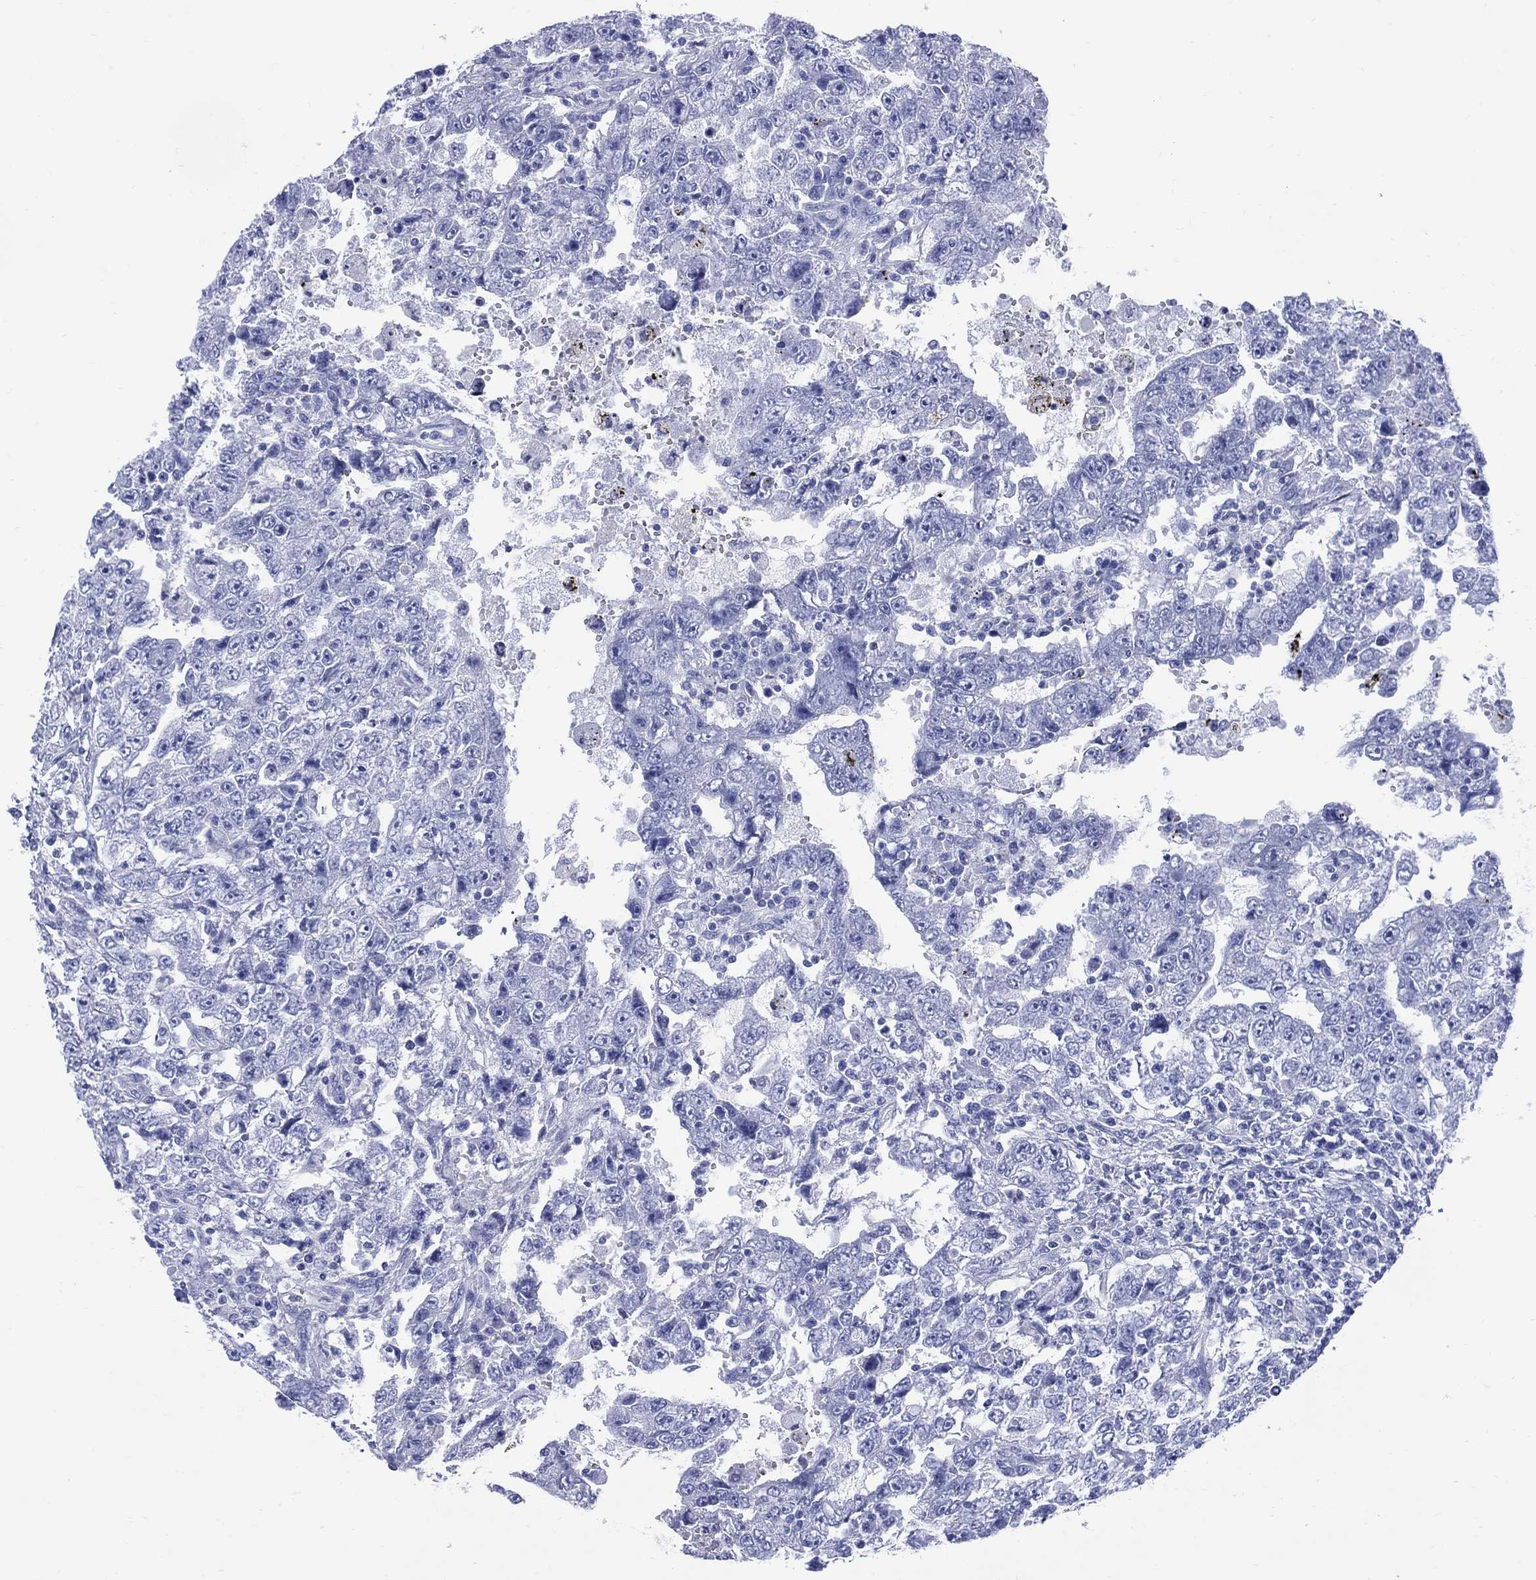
{"staining": {"intensity": "negative", "quantity": "none", "location": "none"}, "tissue": "testis cancer", "cell_type": "Tumor cells", "image_type": "cancer", "snomed": [{"axis": "morphology", "description": "Carcinoma, Embryonal, NOS"}, {"axis": "topography", "description": "Testis"}], "caption": "An immunohistochemistry micrograph of testis cancer (embryonal carcinoma) is shown. There is no staining in tumor cells of testis cancer (embryonal carcinoma).", "gene": "LRRD1", "patient": {"sex": "male", "age": 26}}